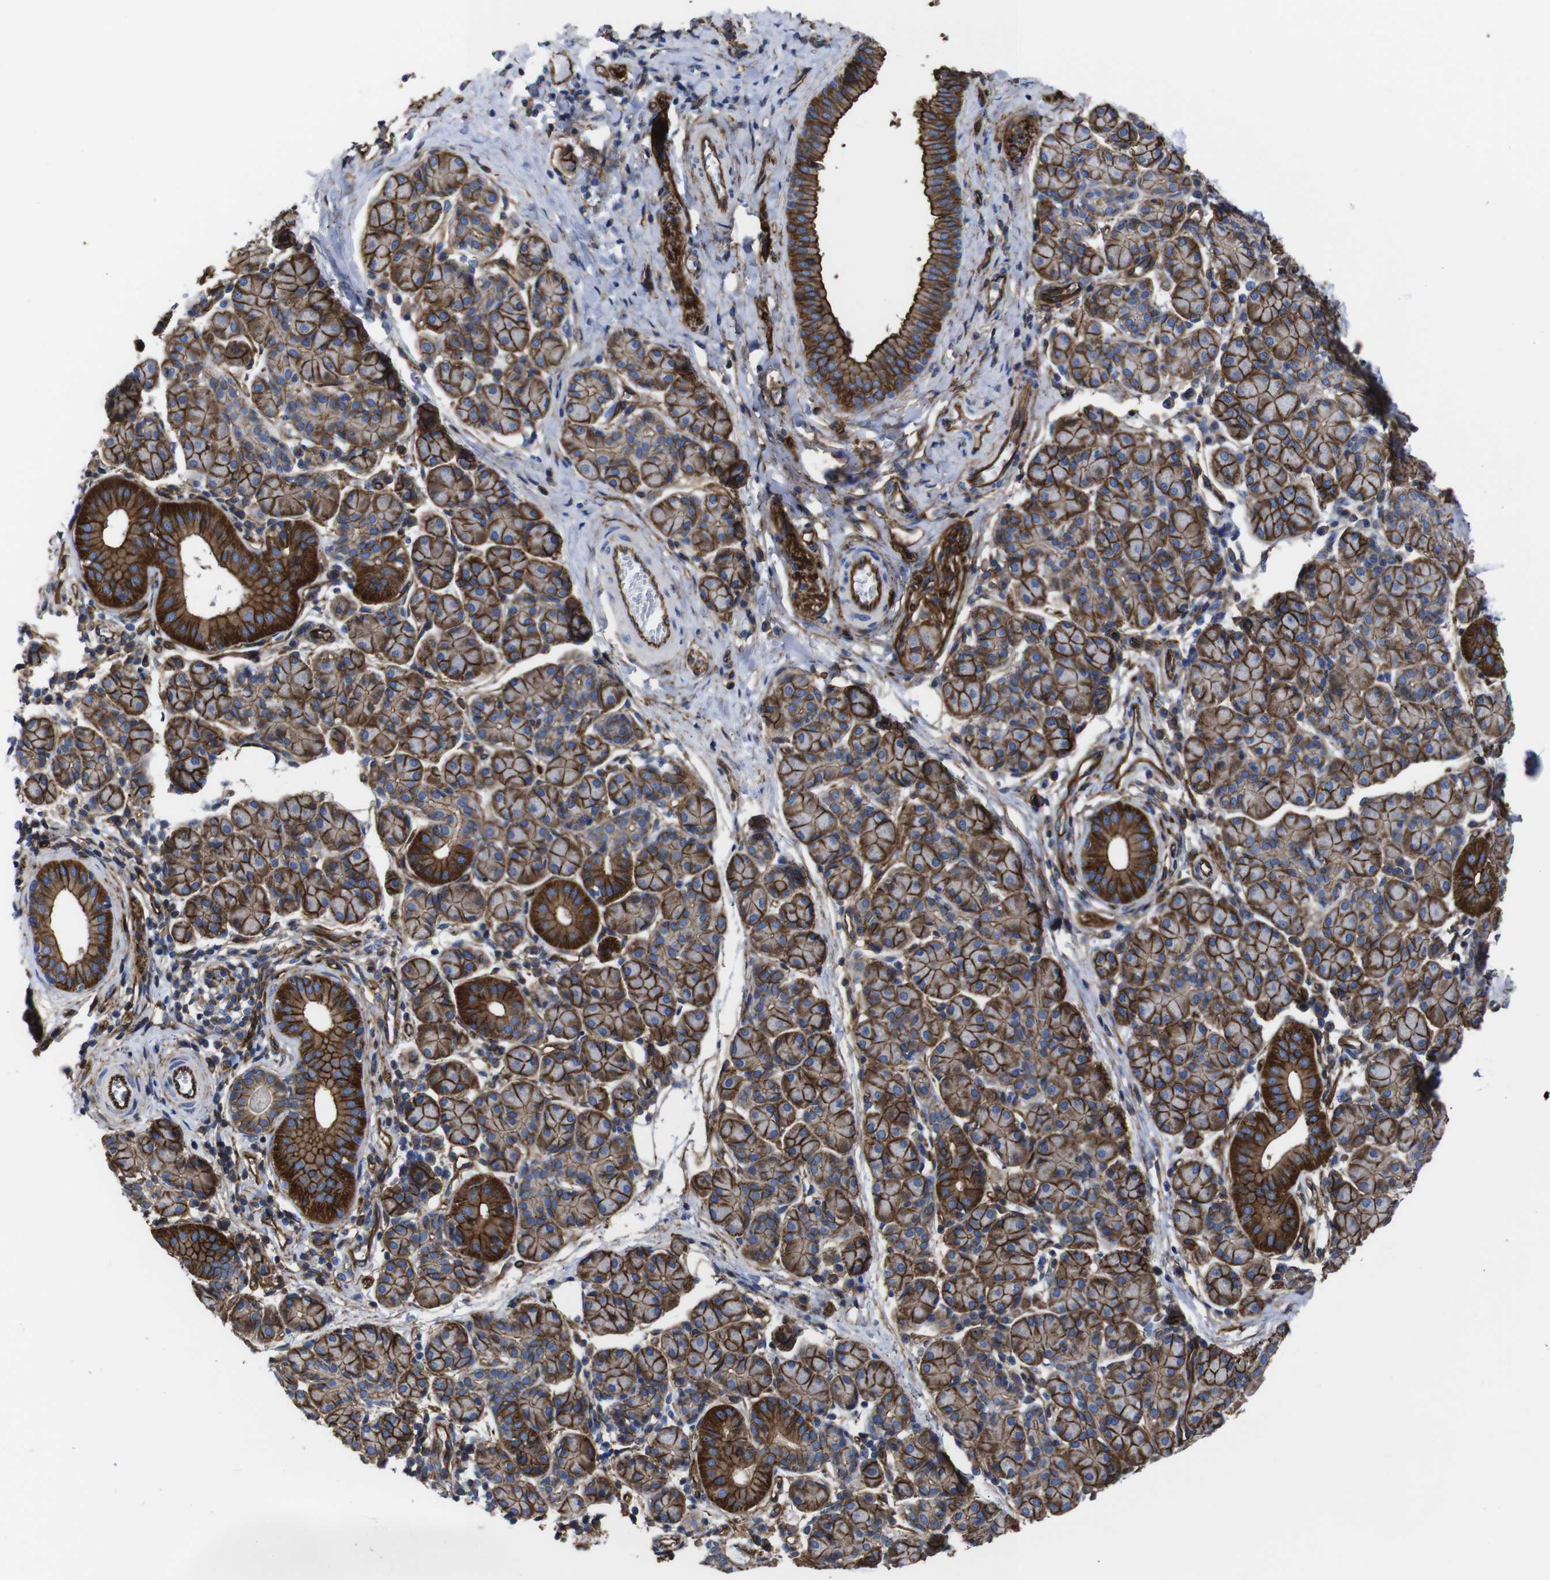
{"staining": {"intensity": "strong", "quantity": ">75%", "location": "cytoplasmic/membranous"}, "tissue": "salivary gland", "cell_type": "Glandular cells", "image_type": "normal", "snomed": [{"axis": "morphology", "description": "Normal tissue, NOS"}, {"axis": "morphology", "description": "Inflammation, NOS"}, {"axis": "topography", "description": "Lymph node"}, {"axis": "topography", "description": "Salivary gland"}], "caption": "An image of human salivary gland stained for a protein demonstrates strong cytoplasmic/membranous brown staining in glandular cells.", "gene": "SPTBN1", "patient": {"sex": "male", "age": 3}}